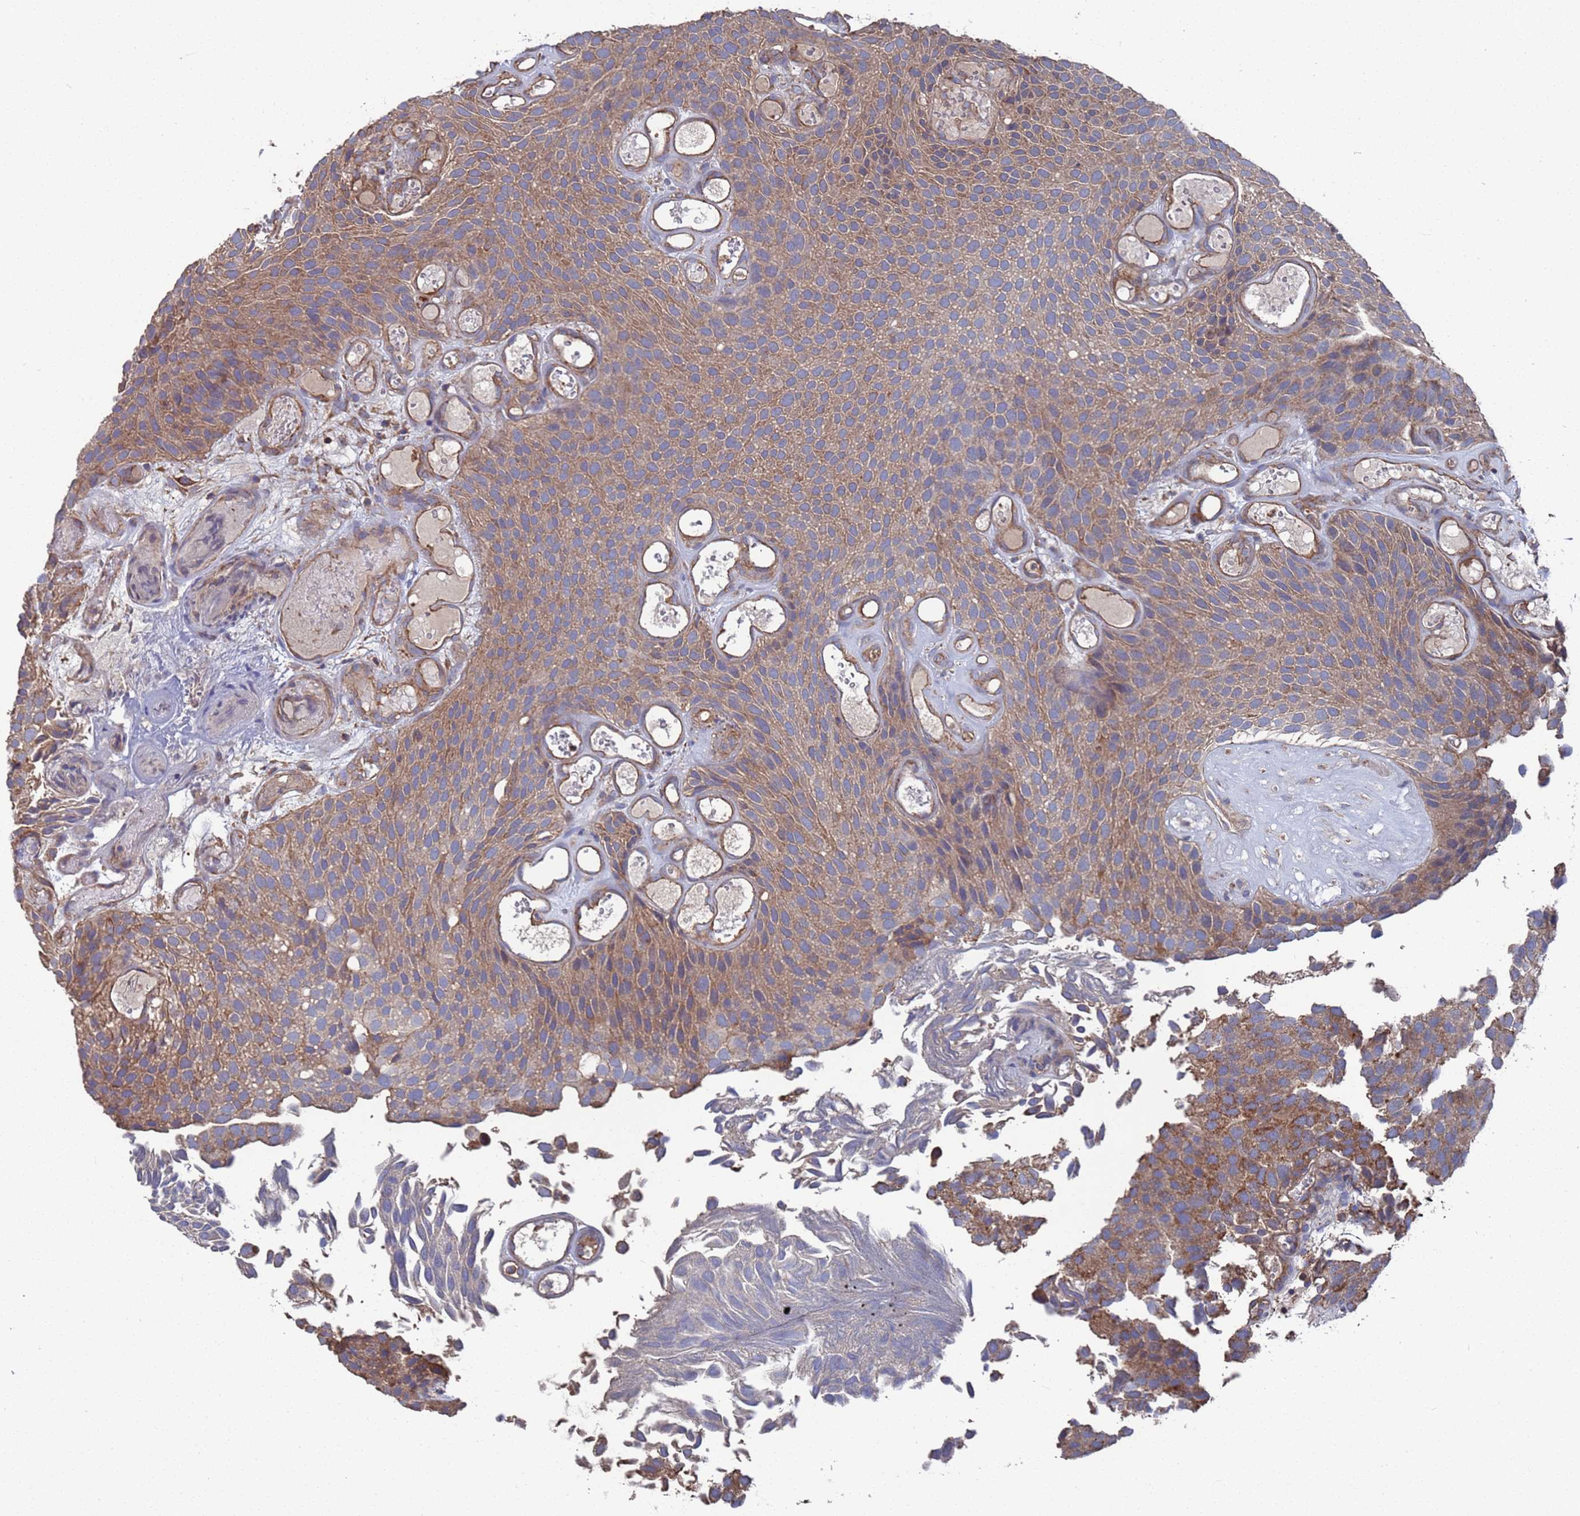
{"staining": {"intensity": "moderate", "quantity": "25%-75%", "location": "cytoplasmic/membranous"}, "tissue": "urothelial cancer", "cell_type": "Tumor cells", "image_type": "cancer", "snomed": [{"axis": "morphology", "description": "Urothelial carcinoma, Low grade"}, {"axis": "topography", "description": "Urinary bladder"}], "caption": "High-power microscopy captured an IHC photomicrograph of urothelial cancer, revealing moderate cytoplasmic/membranous positivity in about 25%-75% of tumor cells.", "gene": "PYCR1", "patient": {"sex": "male", "age": 89}}